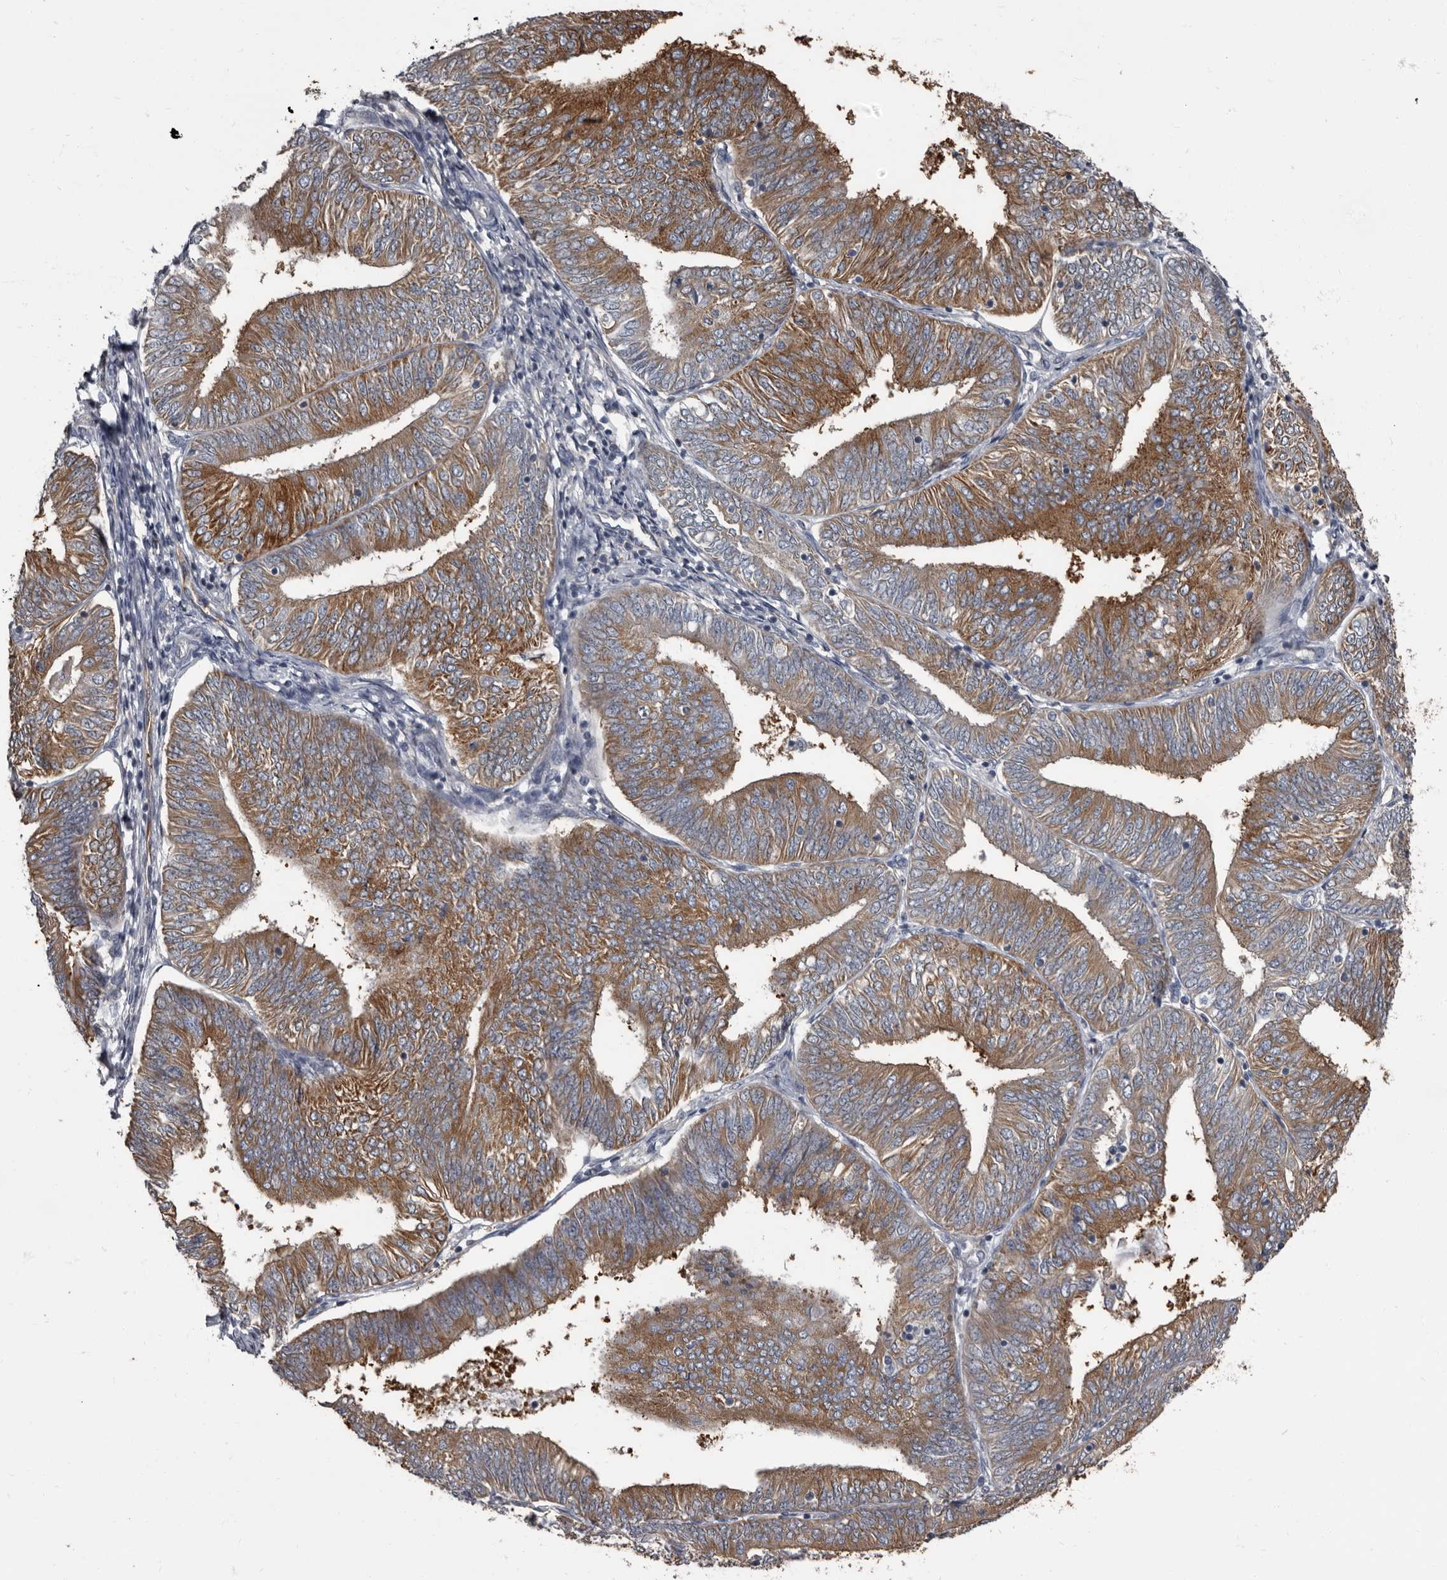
{"staining": {"intensity": "strong", "quantity": ">75%", "location": "cytoplasmic/membranous"}, "tissue": "endometrial cancer", "cell_type": "Tumor cells", "image_type": "cancer", "snomed": [{"axis": "morphology", "description": "Adenocarcinoma, NOS"}, {"axis": "topography", "description": "Endometrium"}], "caption": "A high-resolution micrograph shows immunohistochemistry staining of endometrial adenocarcinoma, which shows strong cytoplasmic/membranous positivity in approximately >75% of tumor cells. Using DAB (3,3'-diaminobenzidine) (brown) and hematoxylin (blue) stains, captured at high magnification using brightfield microscopy.", "gene": "TPD52L1", "patient": {"sex": "female", "age": 58}}